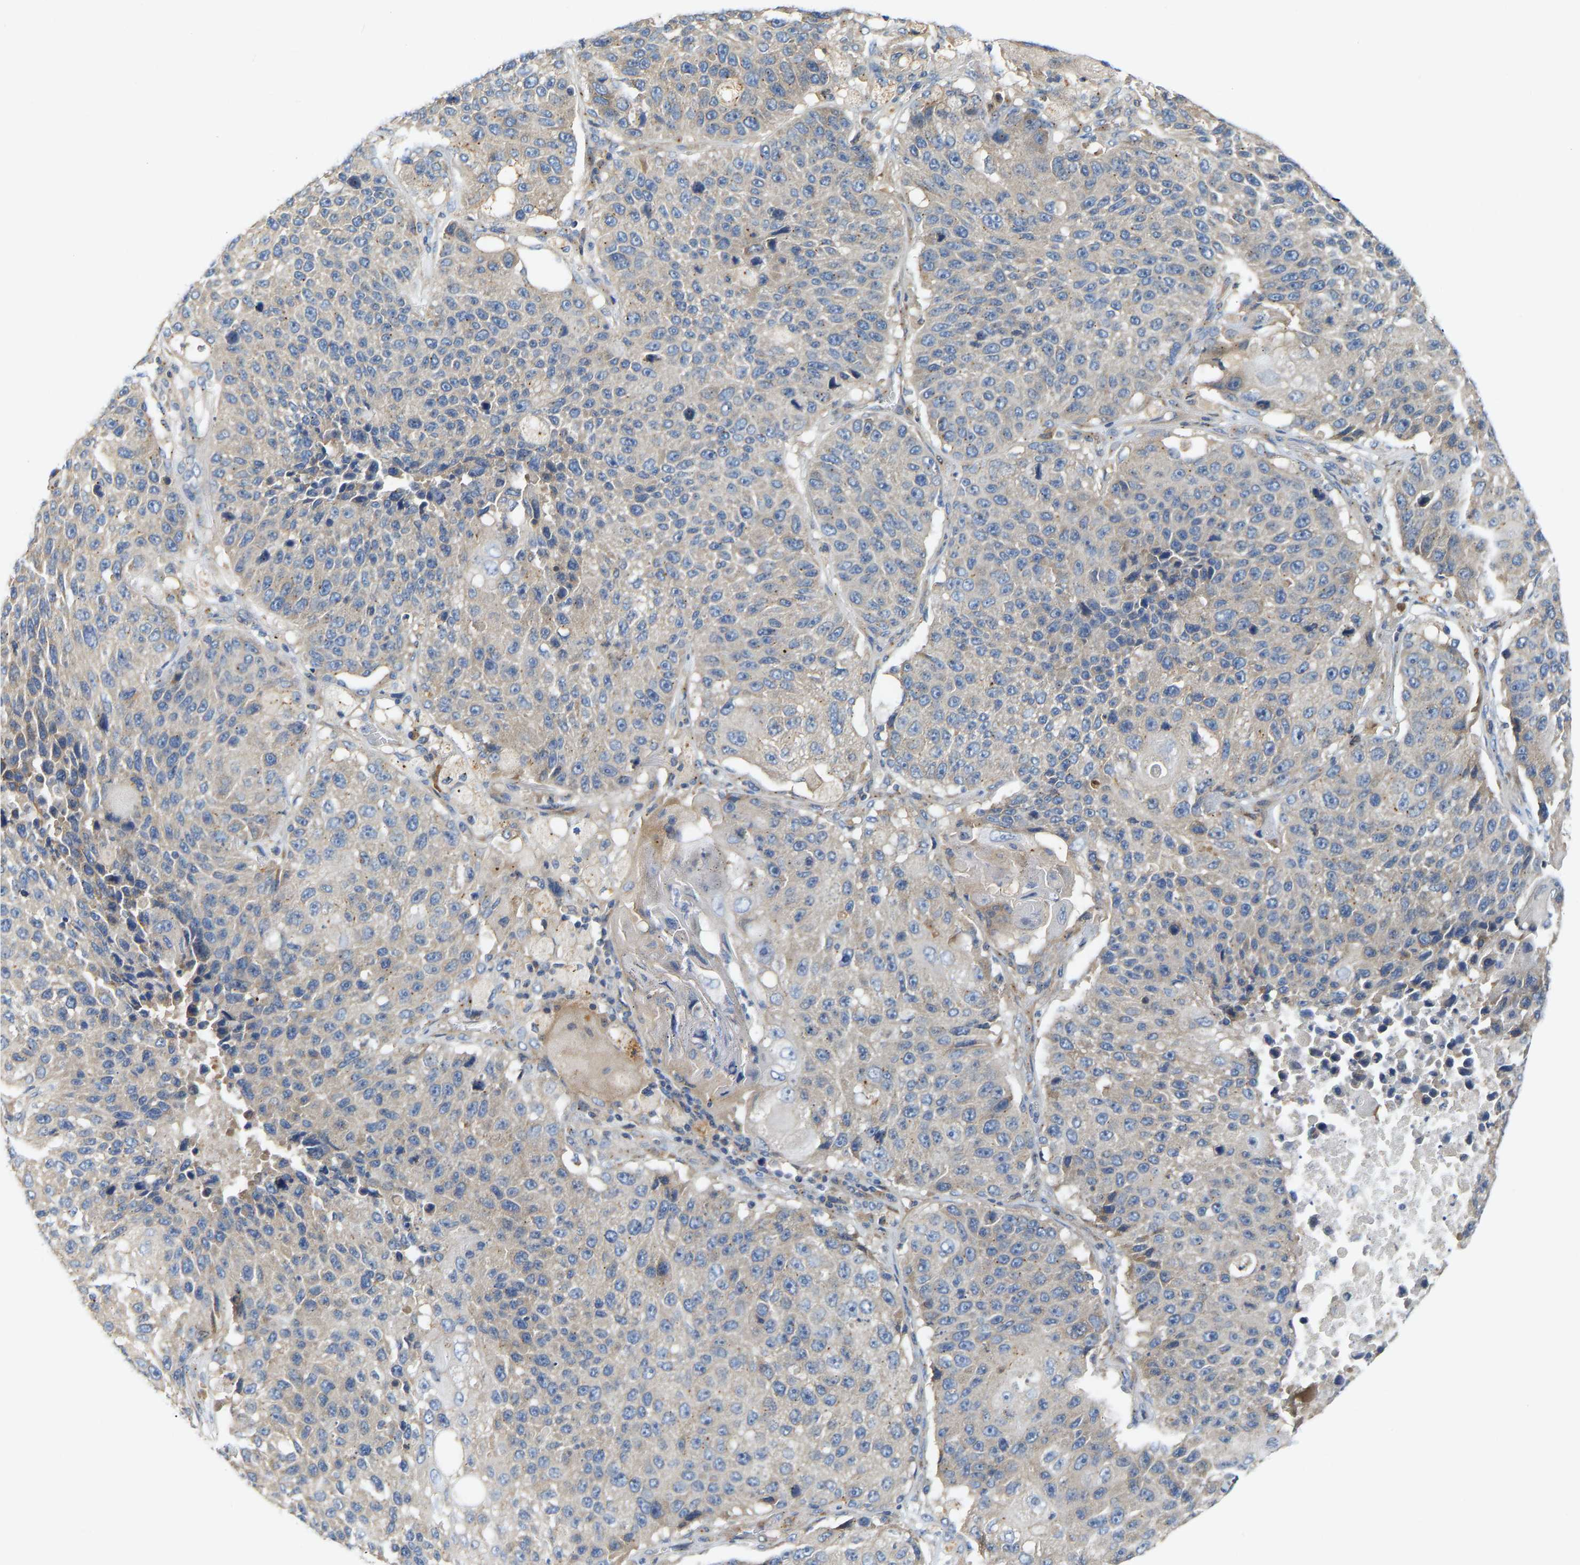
{"staining": {"intensity": "moderate", "quantity": "25%-75%", "location": "cytoplasmic/membranous"}, "tissue": "lung cancer", "cell_type": "Tumor cells", "image_type": "cancer", "snomed": [{"axis": "morphology", "description": "Squamous cell carcinoma, NOS"}, {"axis": "topography", "description": "Lung"}], "caption": "A brown stain labels moderate cytoplasmic/membranous staining of a protein in lung cancer (squamous cell carcinoma) tumor cells.", "gene": "PCNT", "patient": {"sex": "male", "age": 61}}